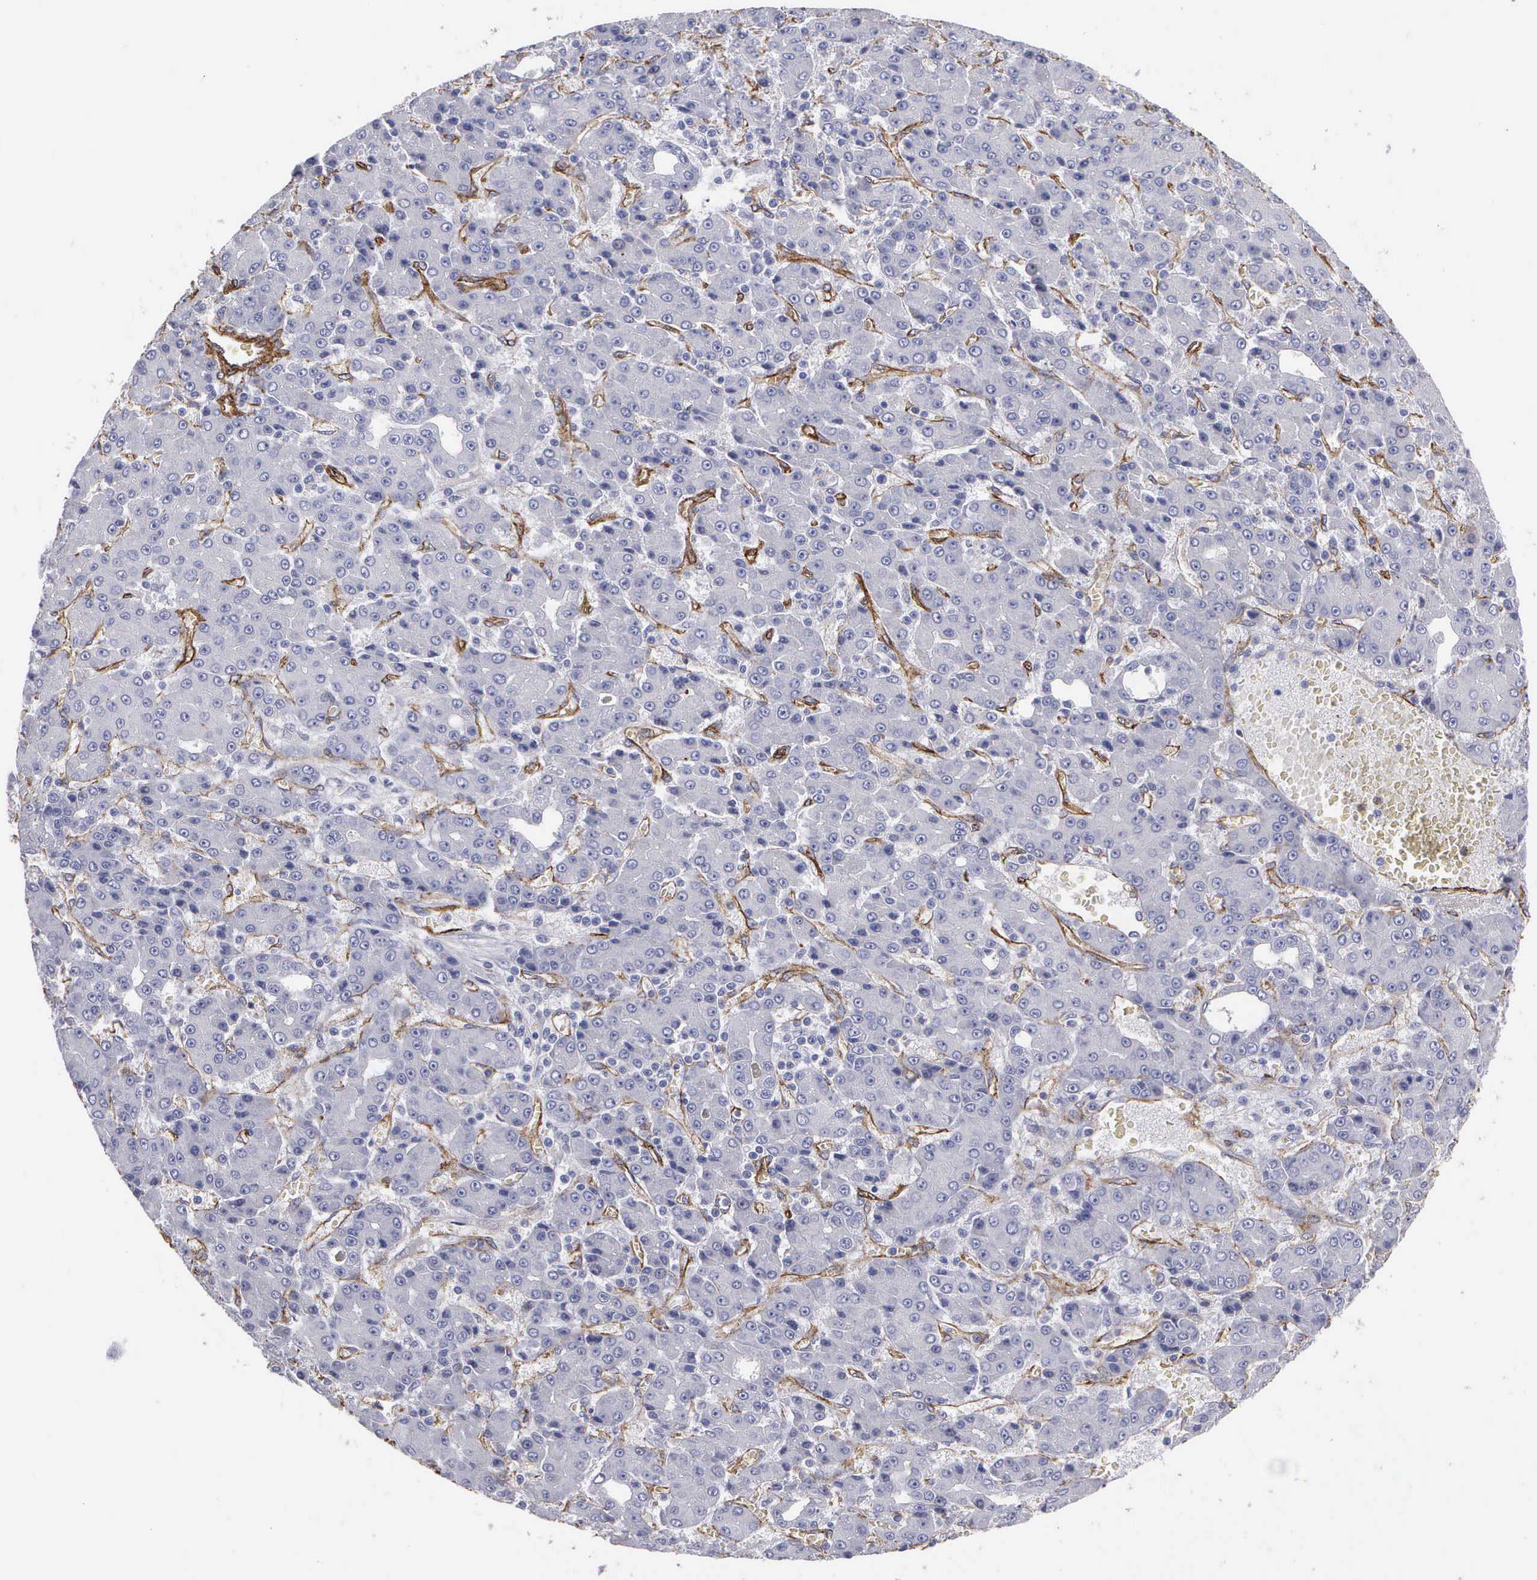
{"staining": {"intensity": "negative", "quantity": "none", "location": "none"}, "tissue": "liver cancer", "cell_type": "Tumor cells", "image_type": "cancer", "snomed": [{"axis": "morphology", "description": "Carcinoma, Hepatocellular, NOS"}, {"axis": "topography", "description": "Liver"}], "caption": "Tumor cells show no significant staining in liver cancer. The staining is performed using DAB brown chromogen with nuclei counter-stained in using hematoxylin.", "gene": "MAGEB10", "patient": {"sex": "male", "age": 69}}